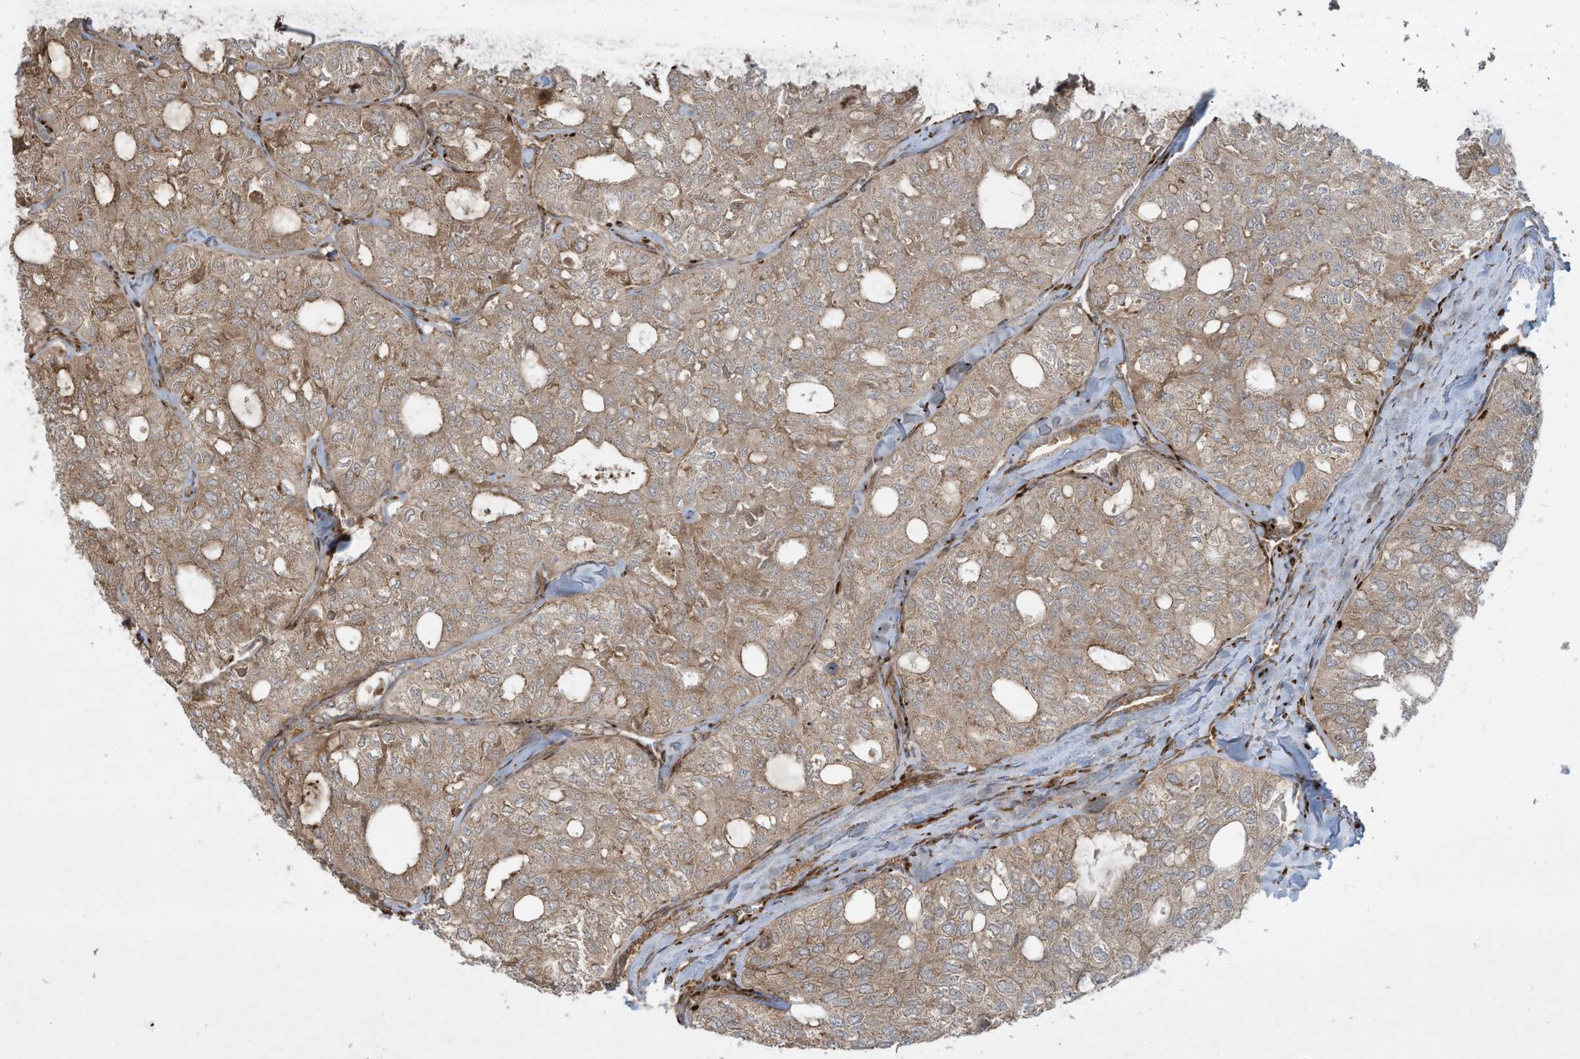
{"staining": {"intensity": "weak", "quantity": ">75%", "location": "cytoplasmic/membranous"}, "tissue": "thyroid cancer", "cell_type": "Tumor cells", "image_type": "cancer", "snomed": [{"axis": "morphology", "description": "Follicular adenoma carcinoma, NOS"}, {"axis": "topography", "description": "Thyroid gland"}], "caption": "There is low levels of weak cytoplasmic/membranous positivity in tumor cells of thyroid cancer (follicular adenoma carcinoma), as demonstrated by immunohistochemical staining (brown color).", "gene": "DDIT4", "patient": {"sex": "male", "age": 75}}